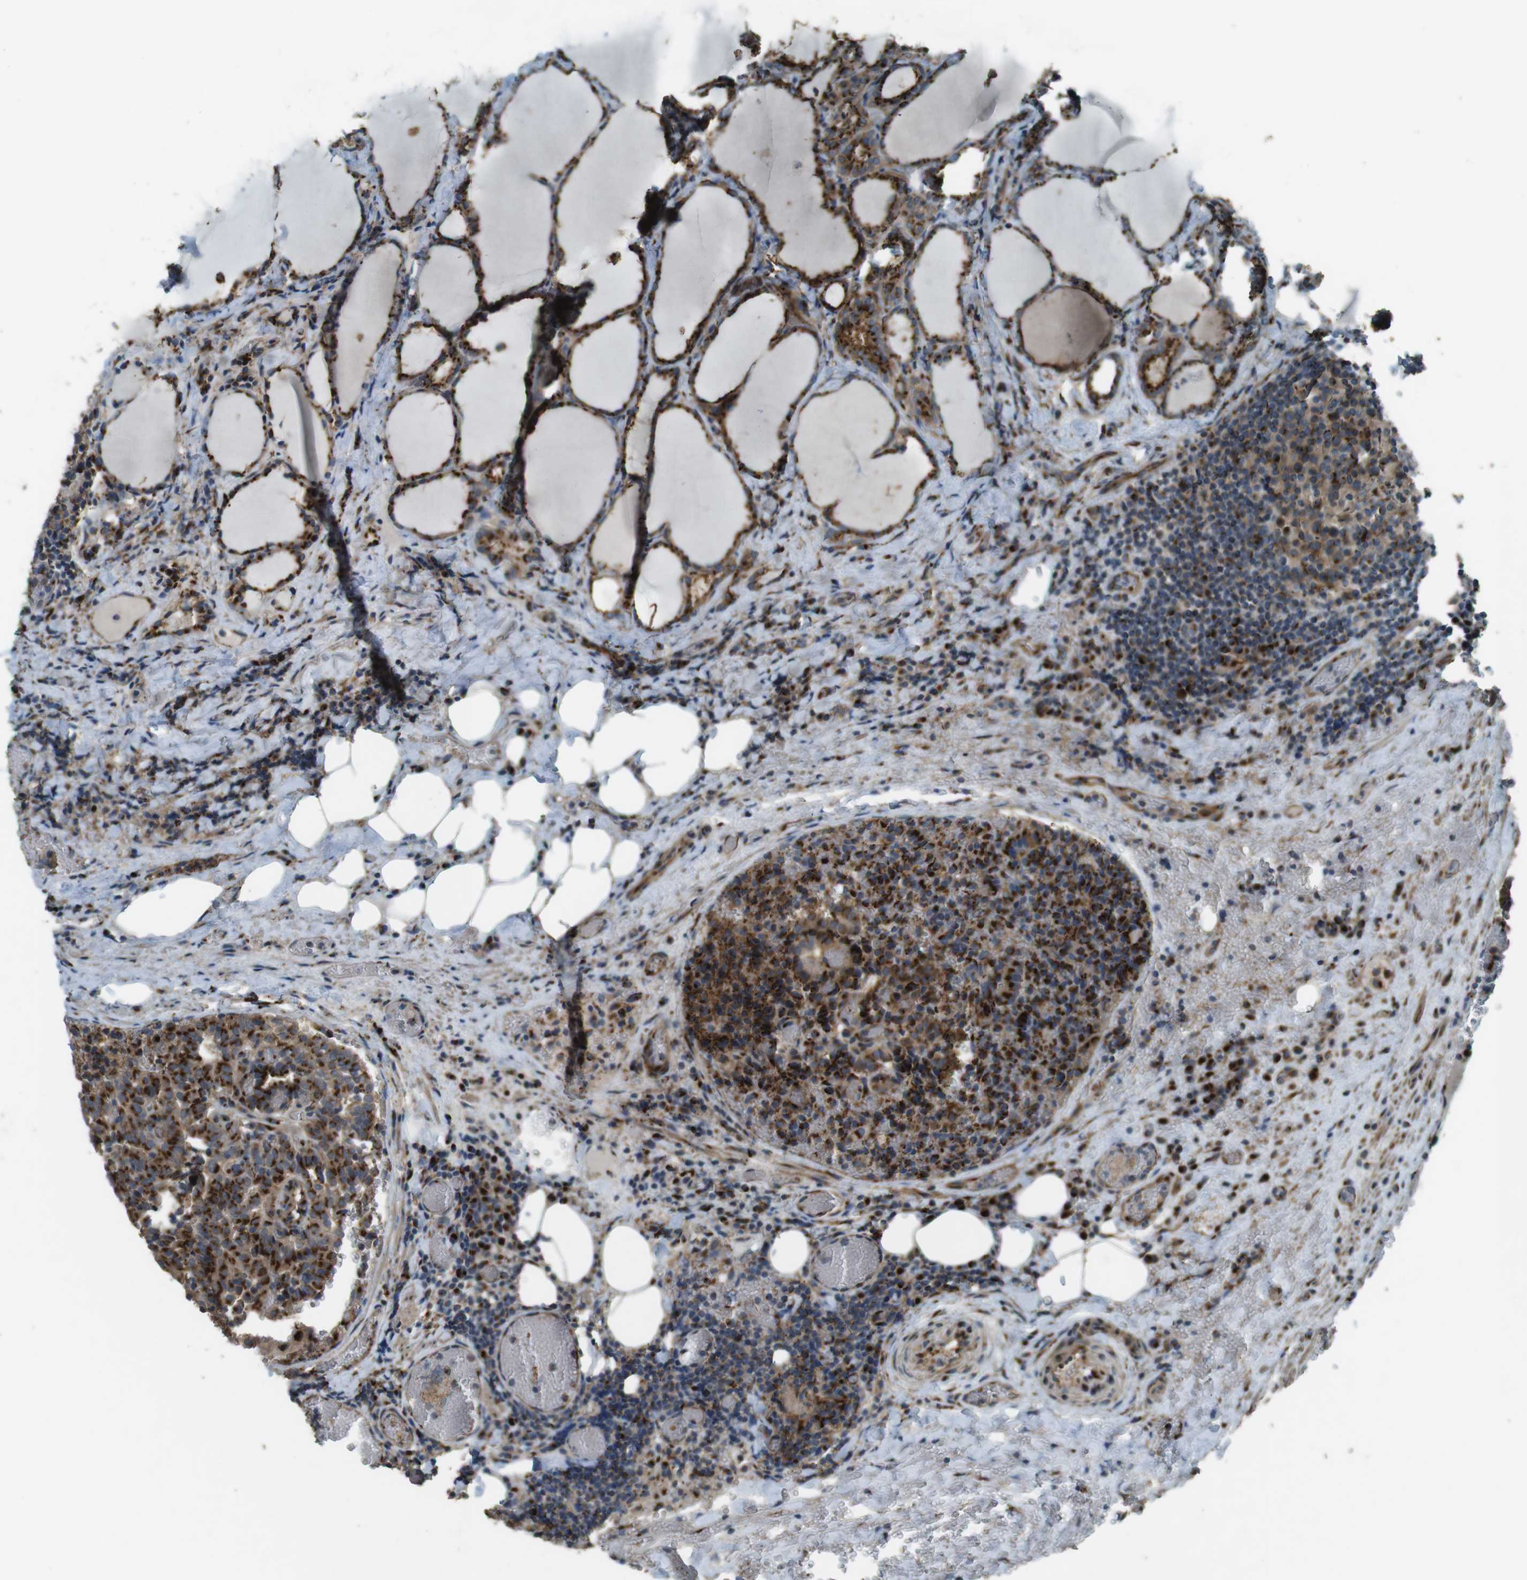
{"staining": {"intensity": "strong", "quantity": ">75%", "location": "cytoplasmic/membranous"}, "tissue": "thyroid cancer", "cell_type": "Tumor cells", "image_type": "cancer", "snomed": [{"axis": "morphology", "description": "Normal tissue, NOS"}, {"axis": "morphology", "description": "Papillary adenocarcinoma, NOS"}, {"axis": "topography", "description": "Thyroid gland"}], "caption": "A high-resolution image shows IHC staining of papillary adenocarcinoma (thyroid), which shows strong cytoplasmic/membranous positivity in approximately >75% of tumor cells. Using DAB (3,3'-diaminobenzidine) (brown) and hematoxylin (blue) stains, captured at high magnification using brightfield microscopy.", "gene": "TMEM115", "patient": {"sex": "female", "age": 30}}